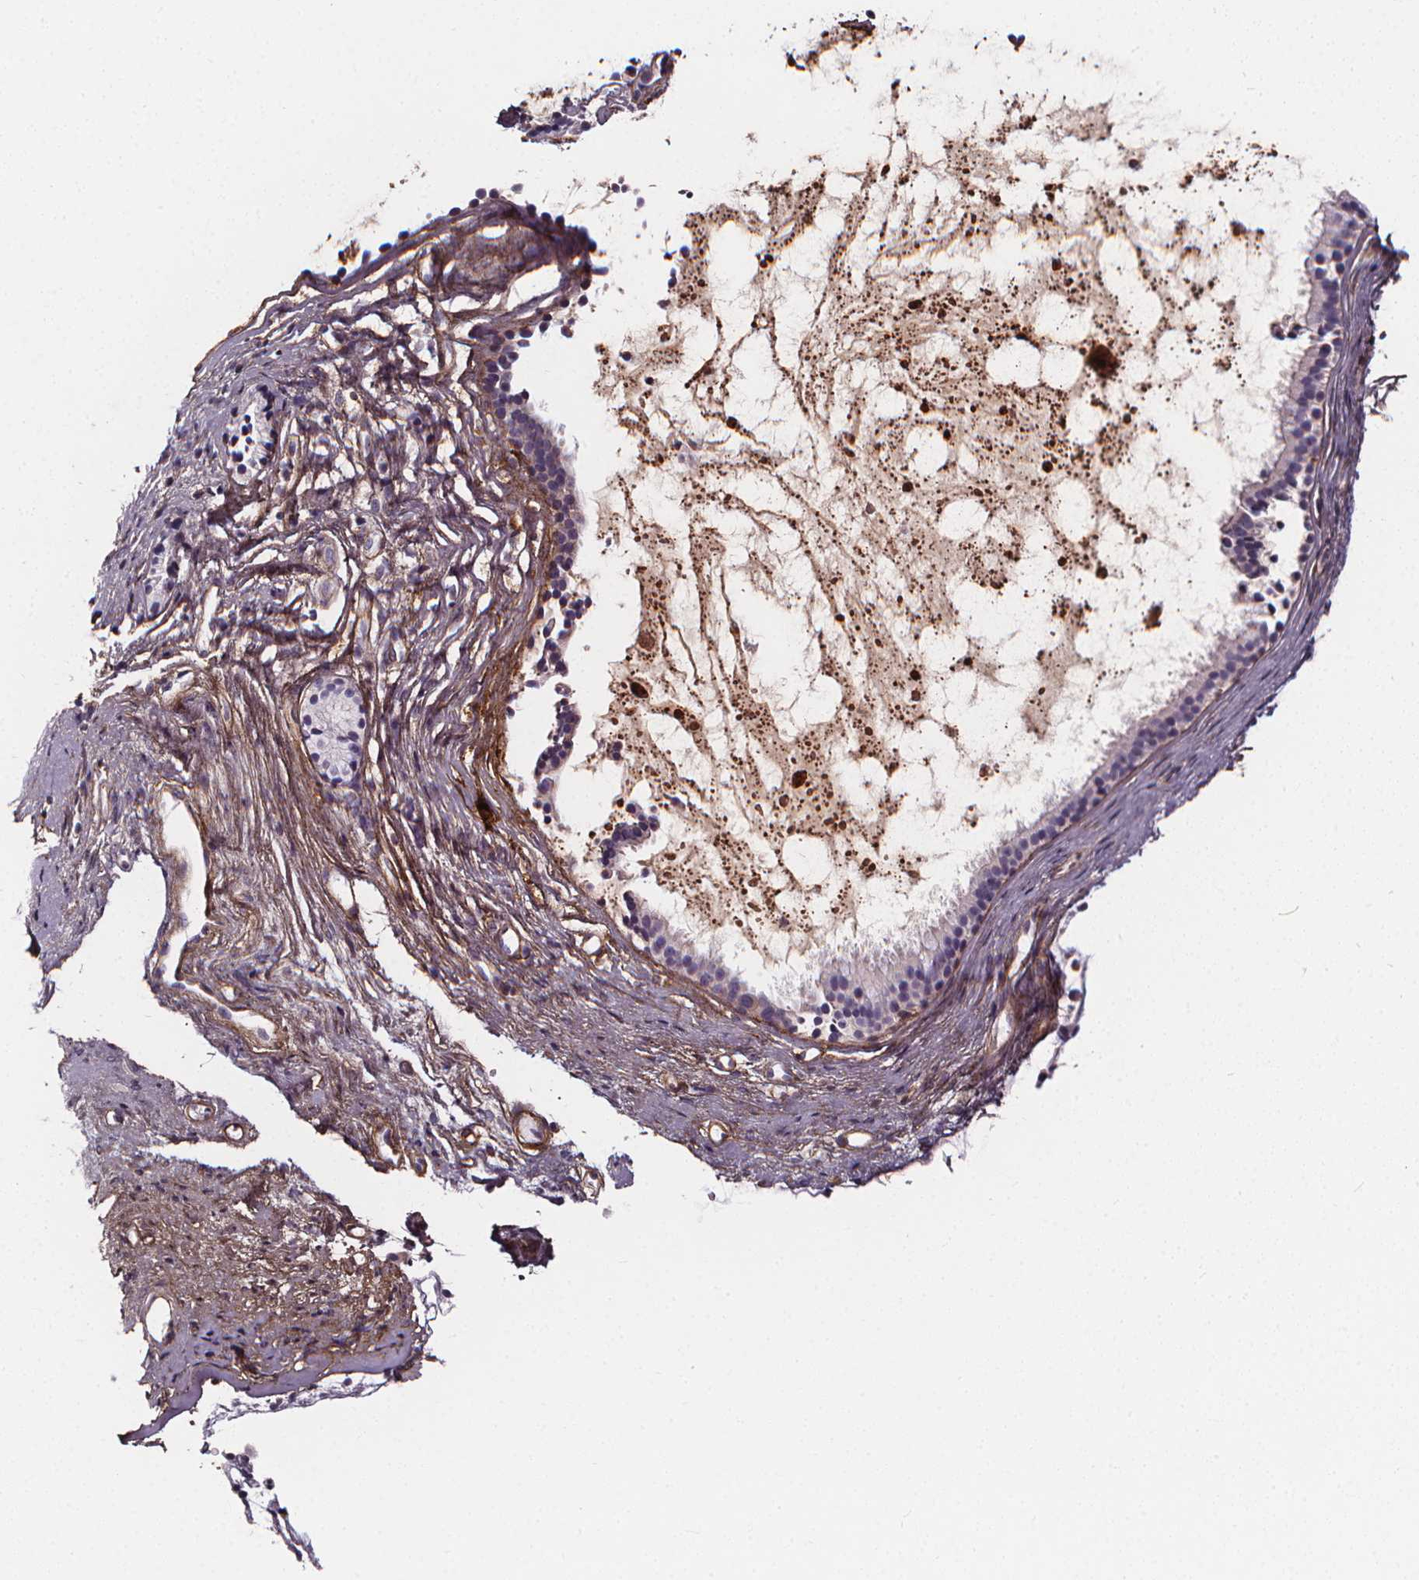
{"staining": {"intensity": "negative", "quantity": "none", "location": "none"}, "tissue": "nasopharynx", "cell_type": "Respiratory epithelial cells", "image_type": "normal", "snomed": [{"axis": "morphology", "description": "Normal tissue, NOS"}, {"axis": "topography", "description": "Nasopharynx"}], "caption": "DAB immunohistochemical staining of unremarkable nasopharynx displays no significant staining in respiratory epithelial cells.", "gene": "AEBP1", "patient": {"sex": "male", "age": 77}}